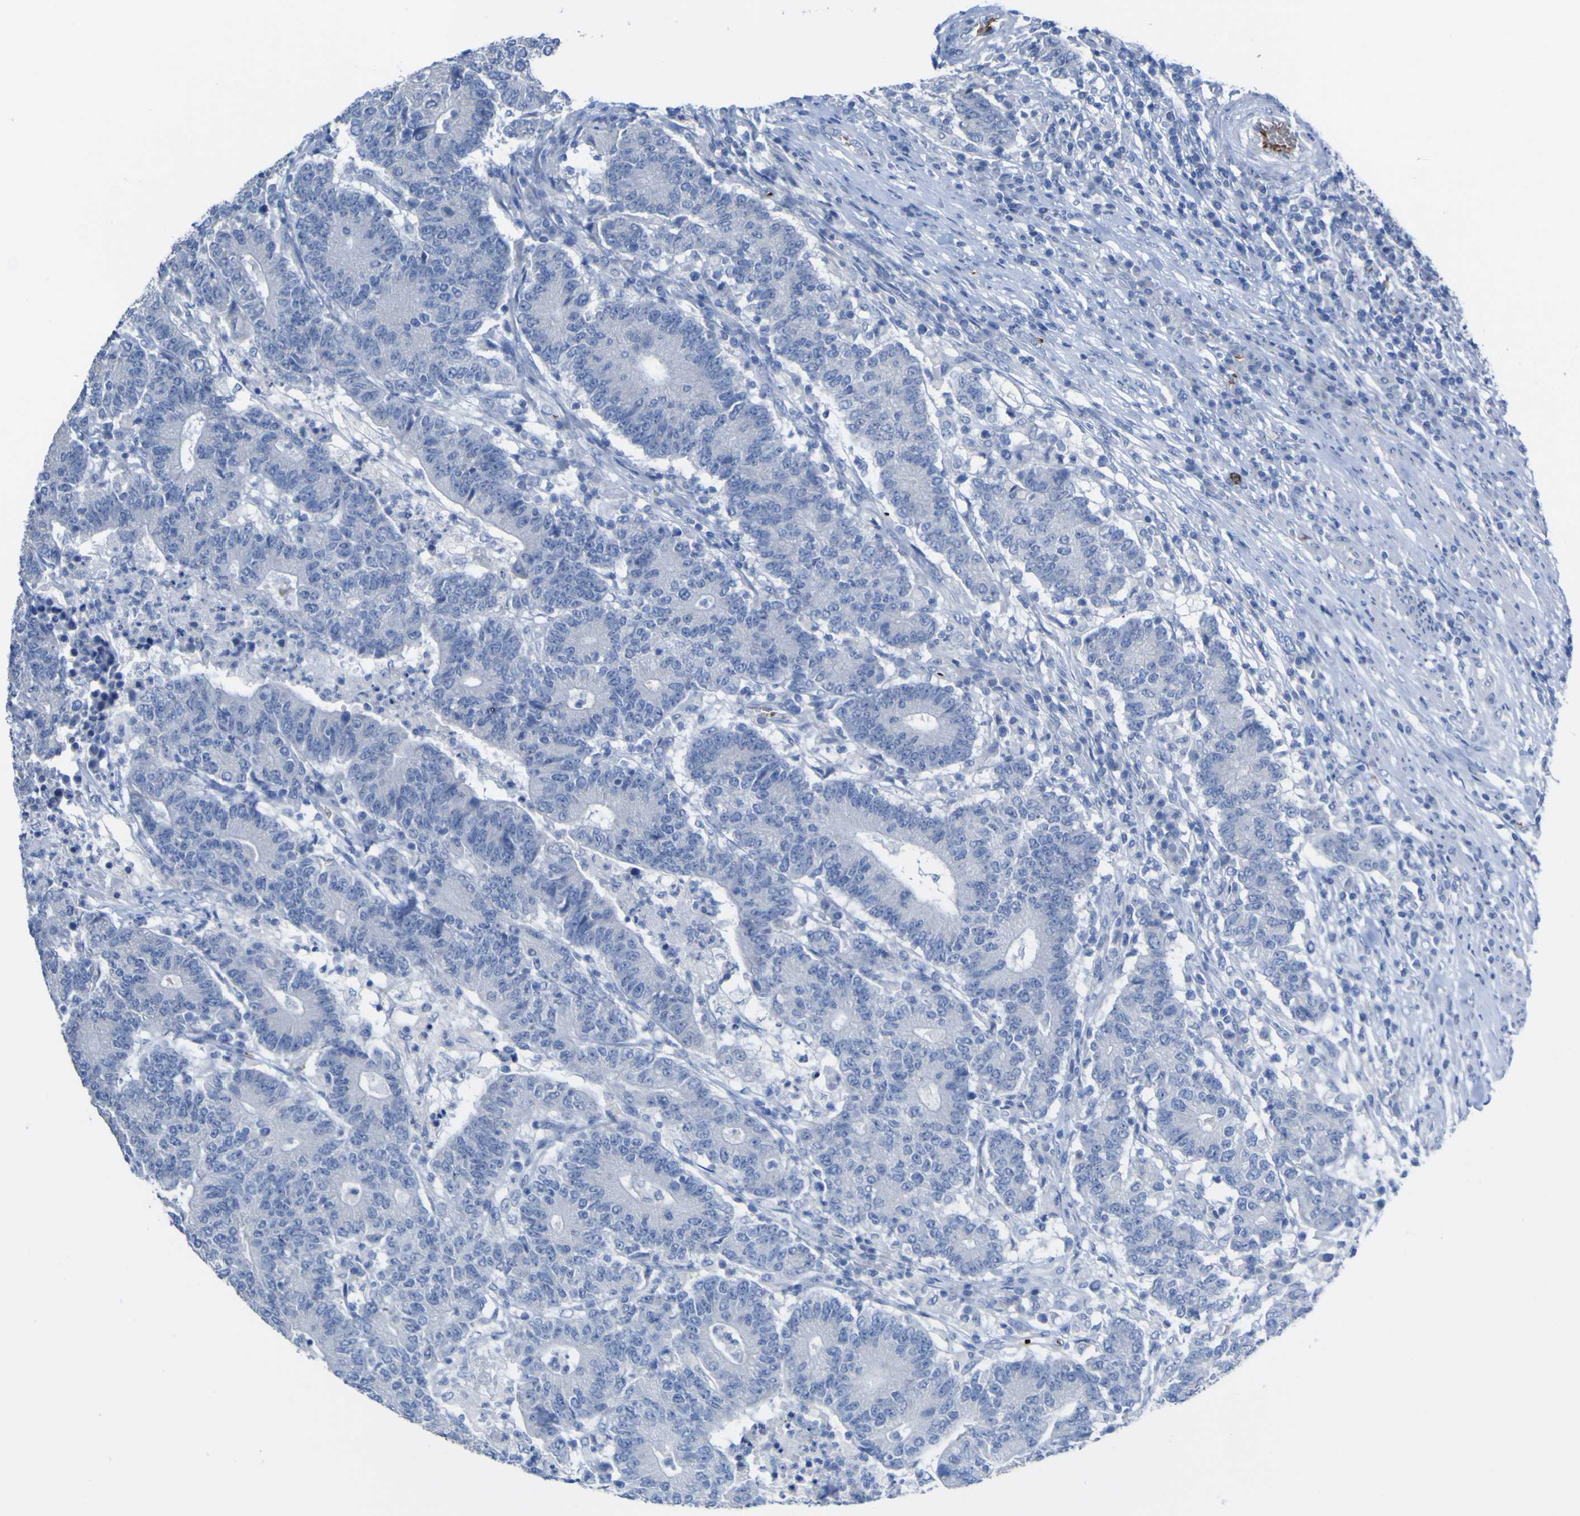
{"staining": {"intensity": "negative", "quantity": "none", "location": "none"}, "tissue": "colorectal cancer", "cell_type": "Tumor cells", "image_type": "cancer", "snomed": [{"axis": "morphology", "description": "Normal tissue, NOS"}, {"axis": "morphology", "description": "Adenocarcinoma, NOS"}, {"axis": "topography", "description": "Colon"}], "caption": "The image demonstrates no staining of tumor cells in adenocarcinoma (colorectal). (DAB immunohistochemistry (IHC), high magnification).", "gene": "GCM1", "patient": {"sex": "female", "age": 75}}